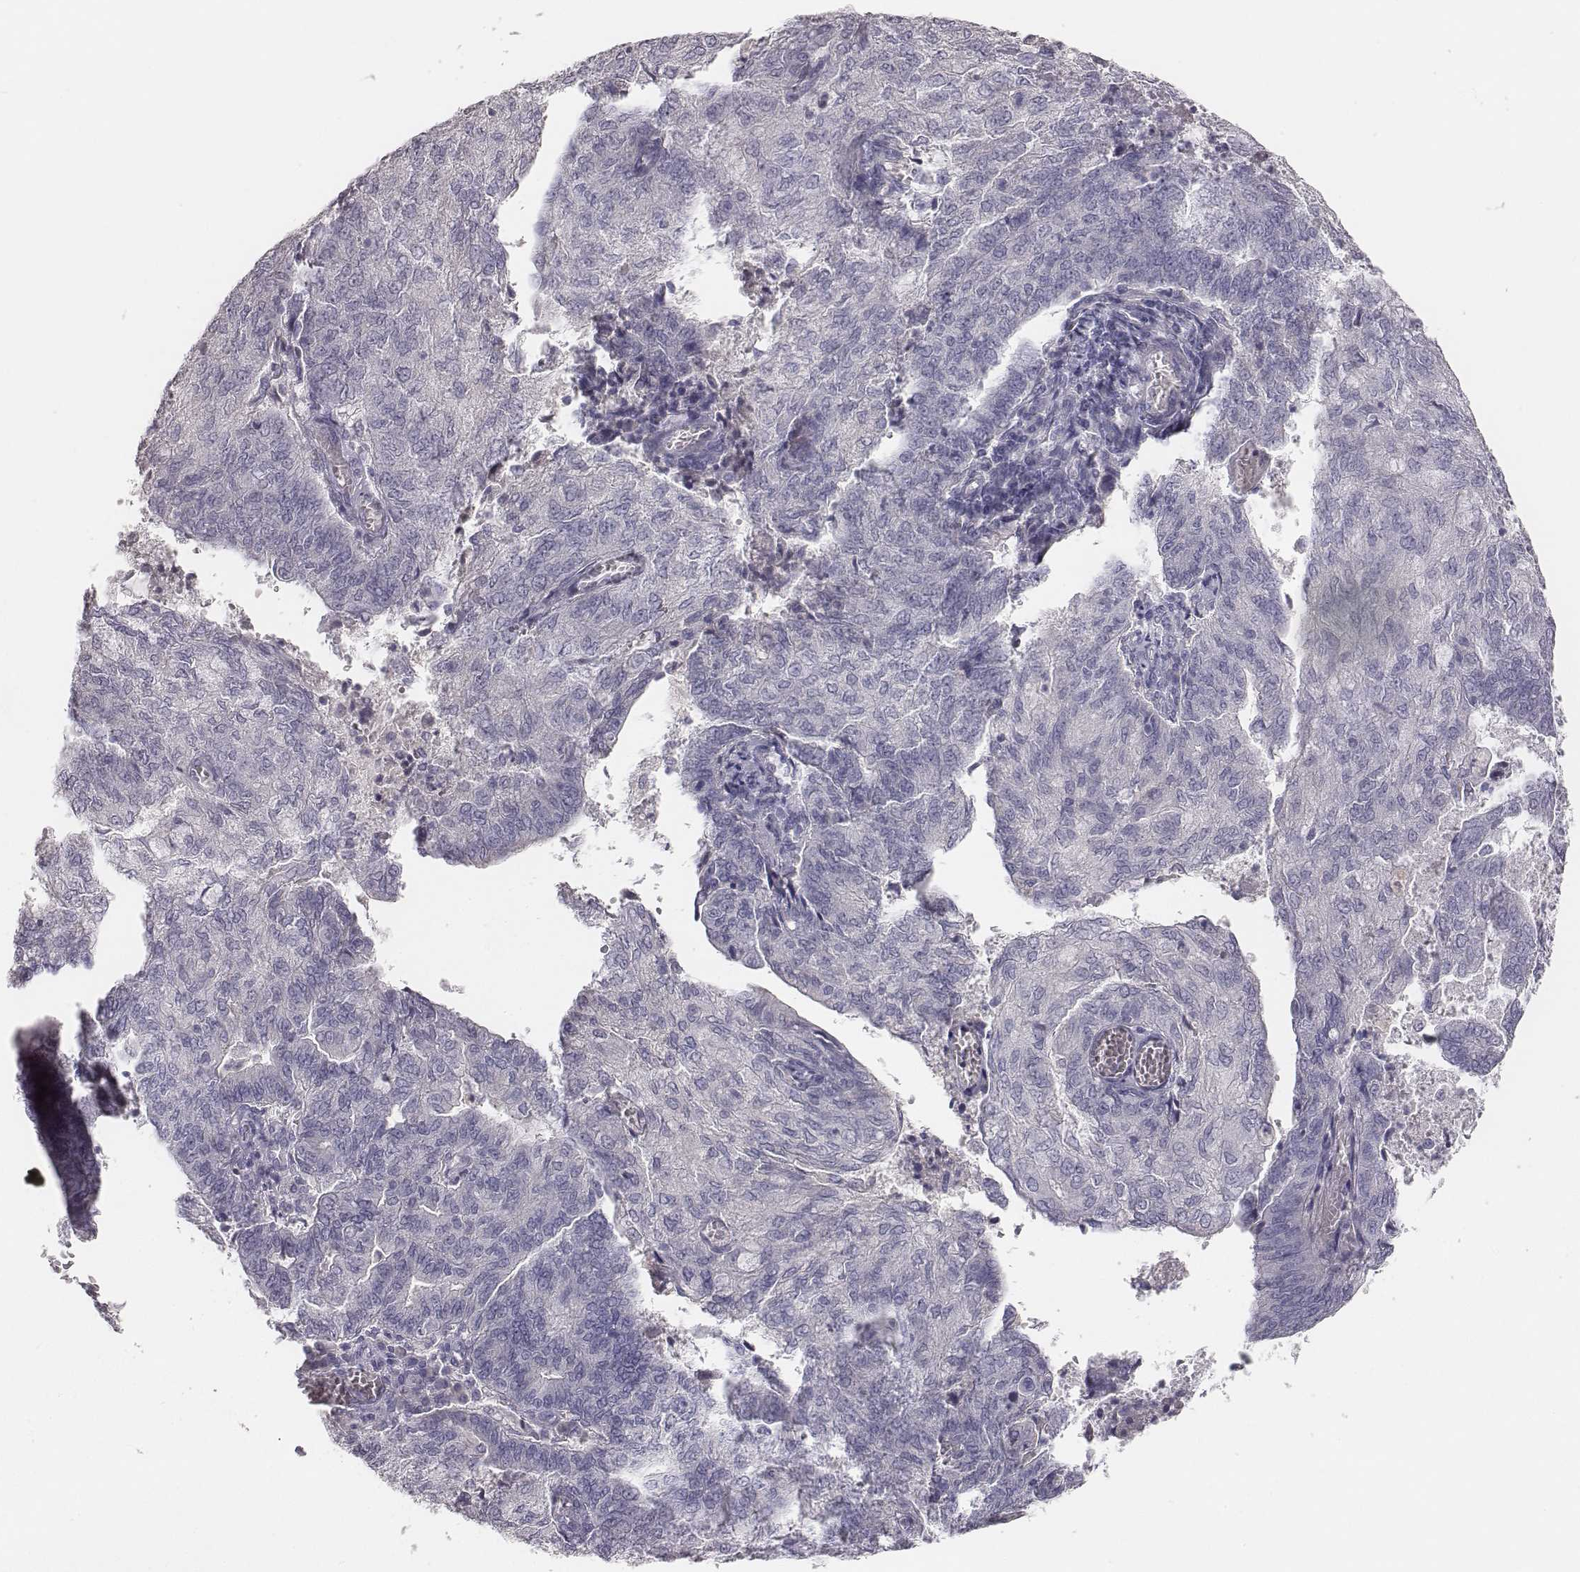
{"staining": {"intensity": "negative", "quantity": "none", "location": "none"}, "tissue": "endometrial cancer", "cell_type": "Tumor cells", "image_type": "cancer", "snomed": [{"axis": "morphology", "description": "Adenocarcinoma, NOS"}, {"axis": "topography", "description": "Endometrium"}], "caption": "Immunohistochemistry (IHC) histopathology image of human adenocarcinoma (endometrial) stained for a protein (brown), which shows no staining in tumor cells. (Brightfield microscopy of DAB (3,3'-diaminobenzidine) immunohistochemistry (IHC) at high magnification).", "gene": "MYH6", "patient": {"sex": "female", "age": 82}}